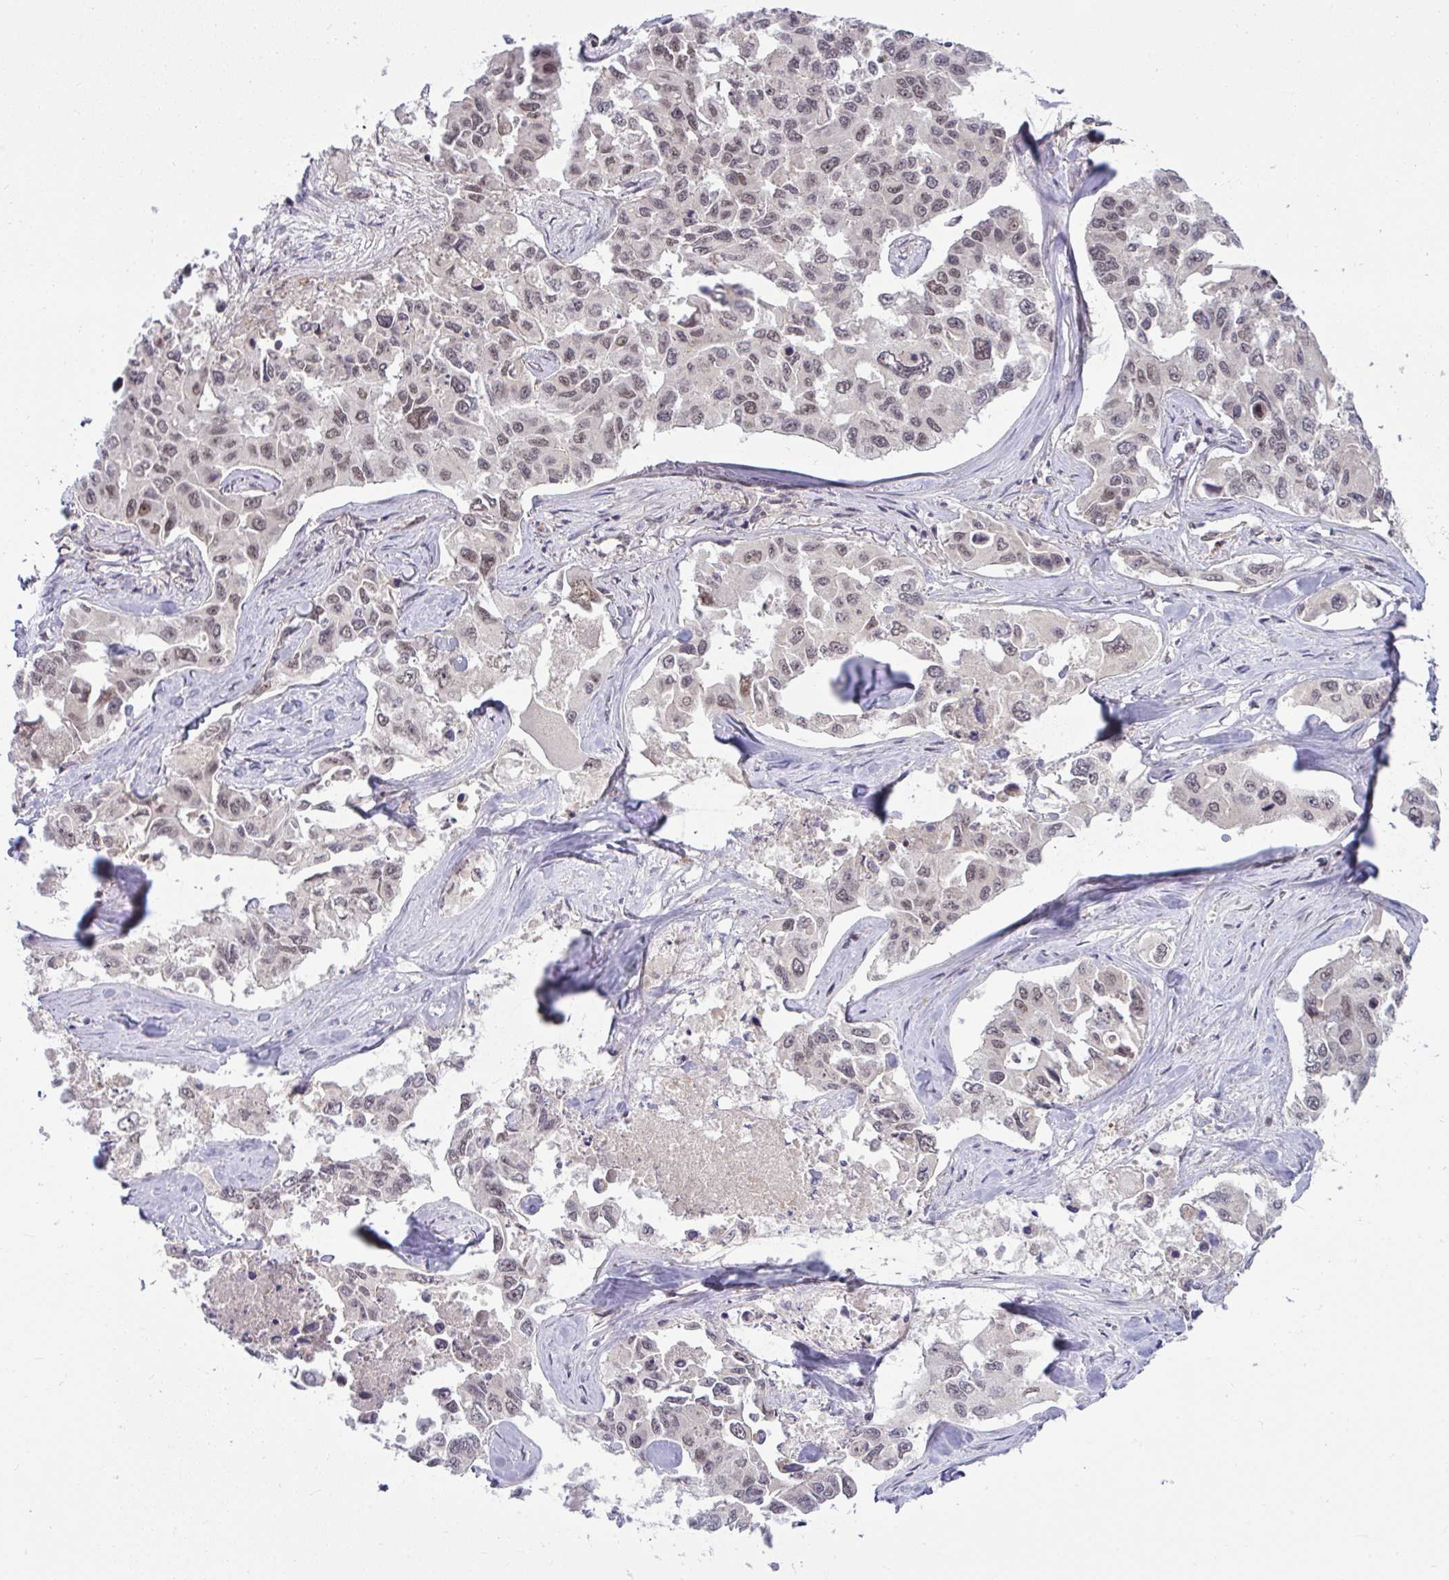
{"staining": {"intensity": "moderate", "quantity": "25%-75%", "location": "nuclear"}, "tissue": "lung cancer", "cell_type": "Tumor cells", "image_type": "cancer", "snomed": [{"axis": "morphology", "description": "Adenocarcinoma, NOS"}, {"axis": "topography", "description": "Lung"}], "caption": "The image exhibits immunohistochemical staining of adenocarcinoma (lung). There is moderate nuclear expression is identified in approximately 25%-75% of tumor cells. The staining is performed using DAB brown chromogen to label protein expression. The nuclei are counter-stained blue using hematoxylin.", "gene": "KLF2", "patient": {"sex": "male", "age": 64}}